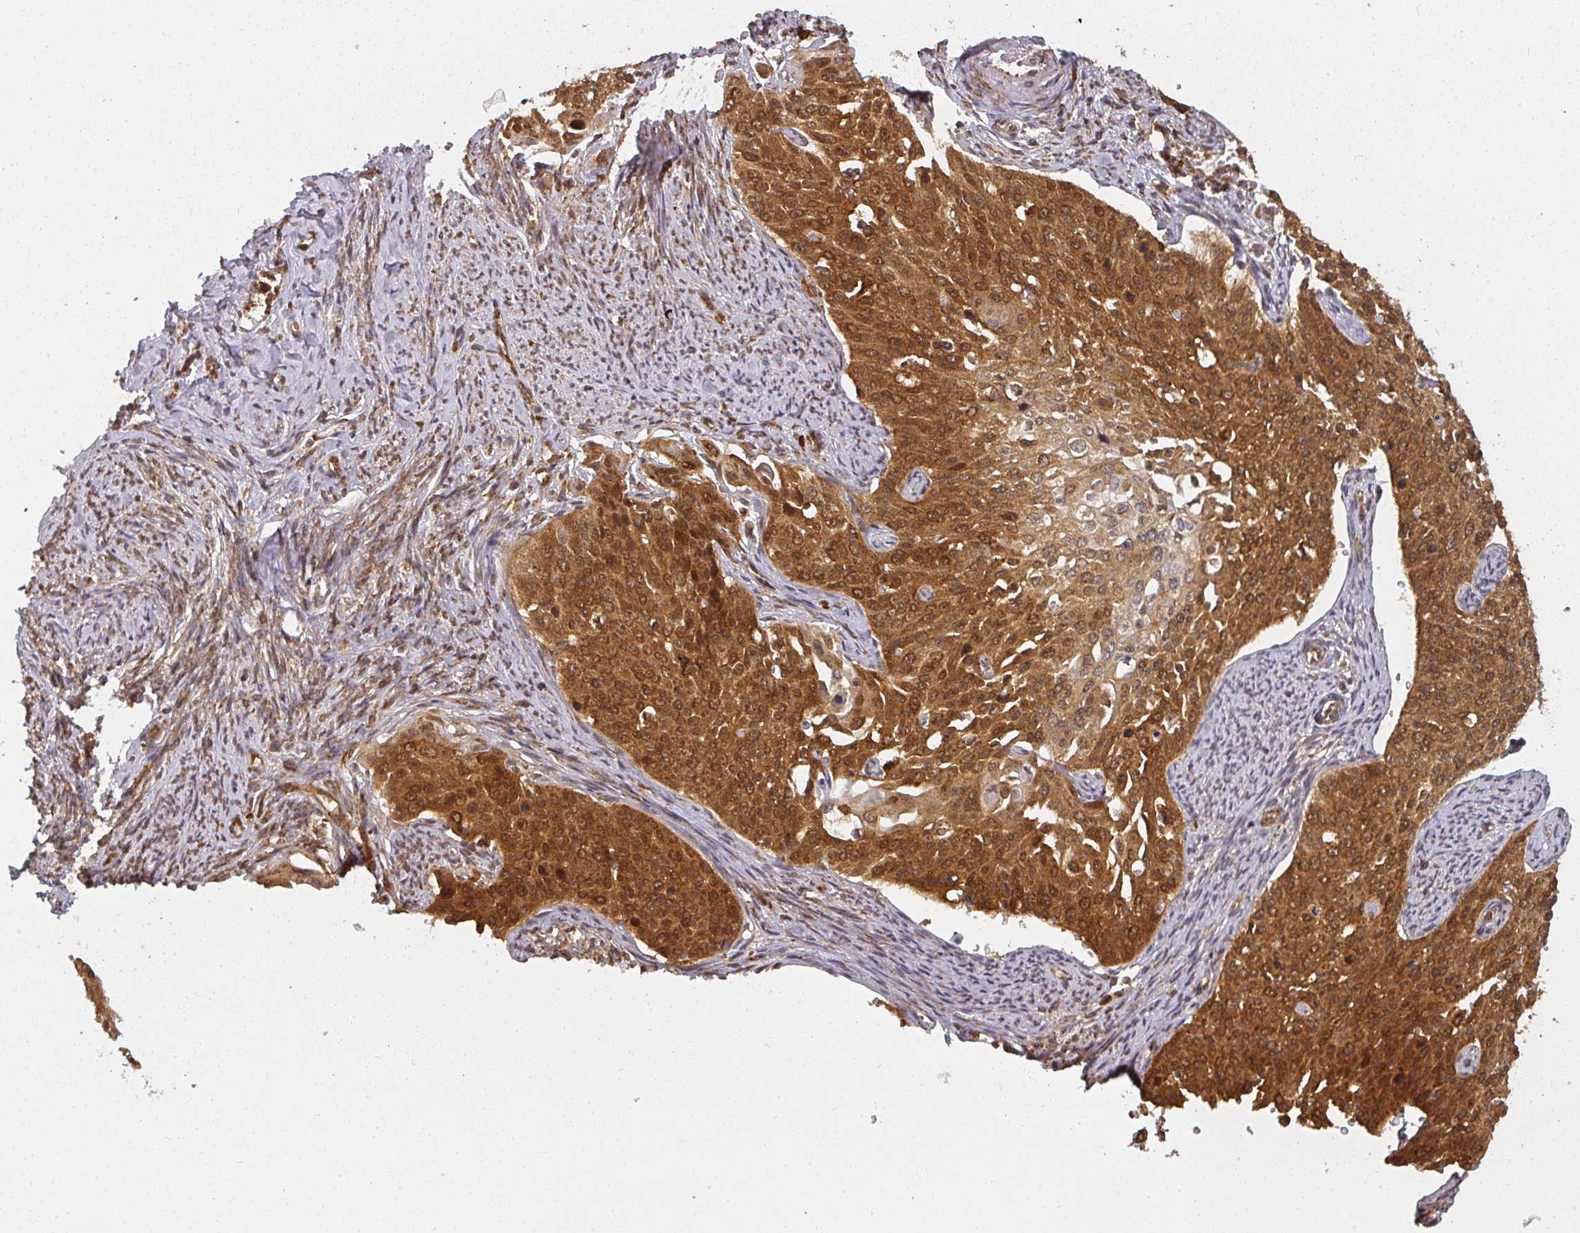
{"staining": {"intensity": "strong", "quantity": ">75%", "location": "cytoplasmic/membranous,nuclear"}, "tissue": "cervical cancer", "cell_type": "Tumor cells", "image_type": "cancer", "snomed": [{"axis": "morphology", "description": "Squamous cell carcinoma, NOS"}, {"axis": "topography", "description": "Cervix"}], "caption": "Brown immunohistochemical staining in cervical cancer (squamous cell carcinoma) displays strong cytoplasmic/membranous and nuclear staining in approximately >75% of tumor cells.", "gene": "PPP6R3", "patient": {"sex": "female", "age": 44}}